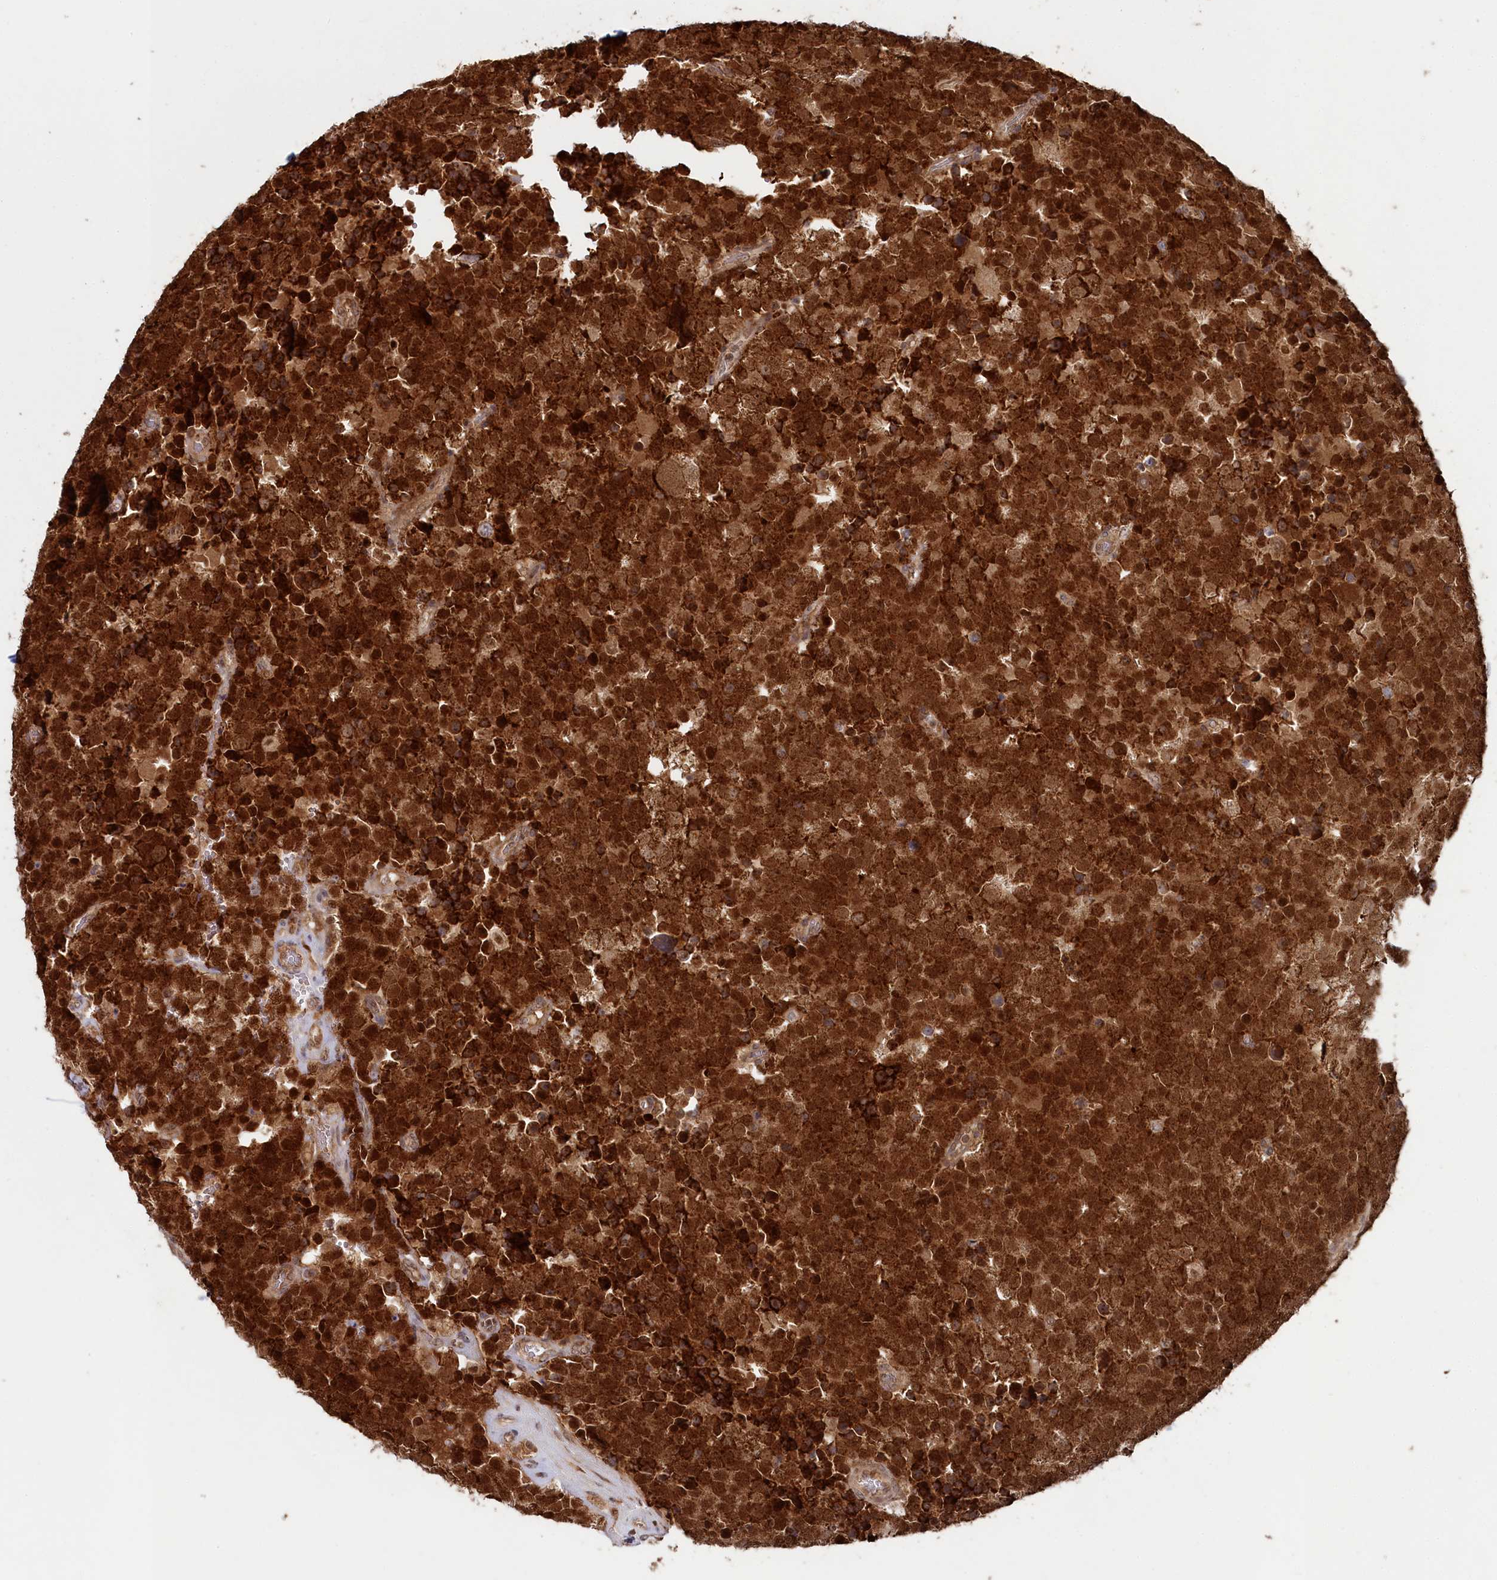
{"staining": {"intensity": "strong", "quantity": ">75%", "location": "cytoplasmic/membranous"}, "tissue": "testis cancer", "cell_type": "Tumor cells", "image_type": "cancer", "snomed": [{"axis": "morphology", "description": "Seminoma, NOS"}, {"axis": "topography", "description": "Testis"}], "caption": "Immunohistochemical staining of testis seminoma shows strong cytoplasmic/membranous protein staining in about >75% of tumor cells.", "gene": "WAPL", "patient": {"sex": "male", "age": 71}}